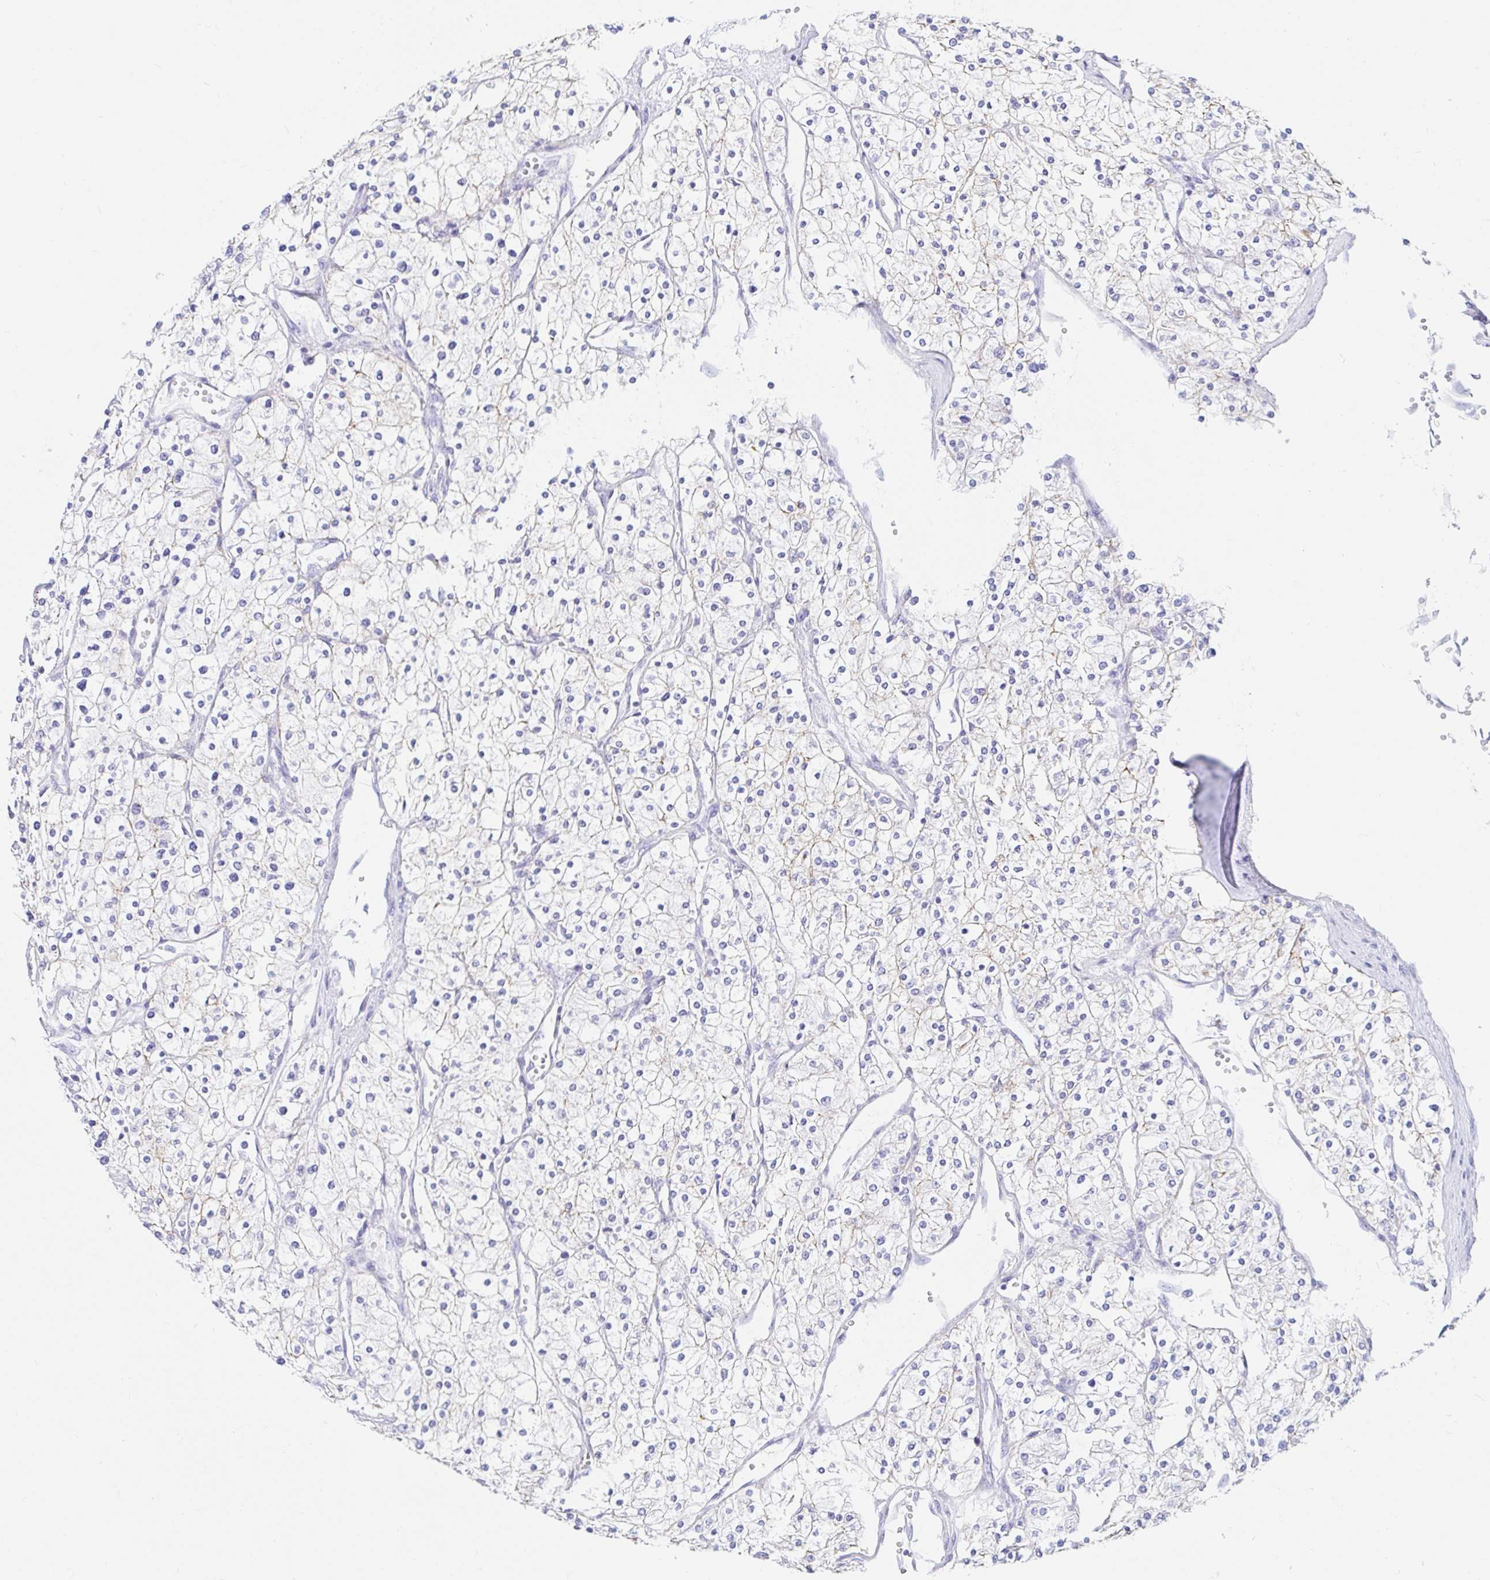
{"staining": {"intensity": "weak", "quantity": "<25%", "location": "cytoplasmic/membranous"}, "tissue": "renal cancer", "cell_type": "Tumor cells", "image_type": "cancer", "snomed": [{"axis": "morphology", "description": "Adenocarcinoma, NOS"}, {"axis": "topography", "description": "Kidney"}], "caption": "There is no significant staining in tumor cells of renal cancer.", "gene": "OR6T1", "patient": {"sex": "male", "age": 80}}